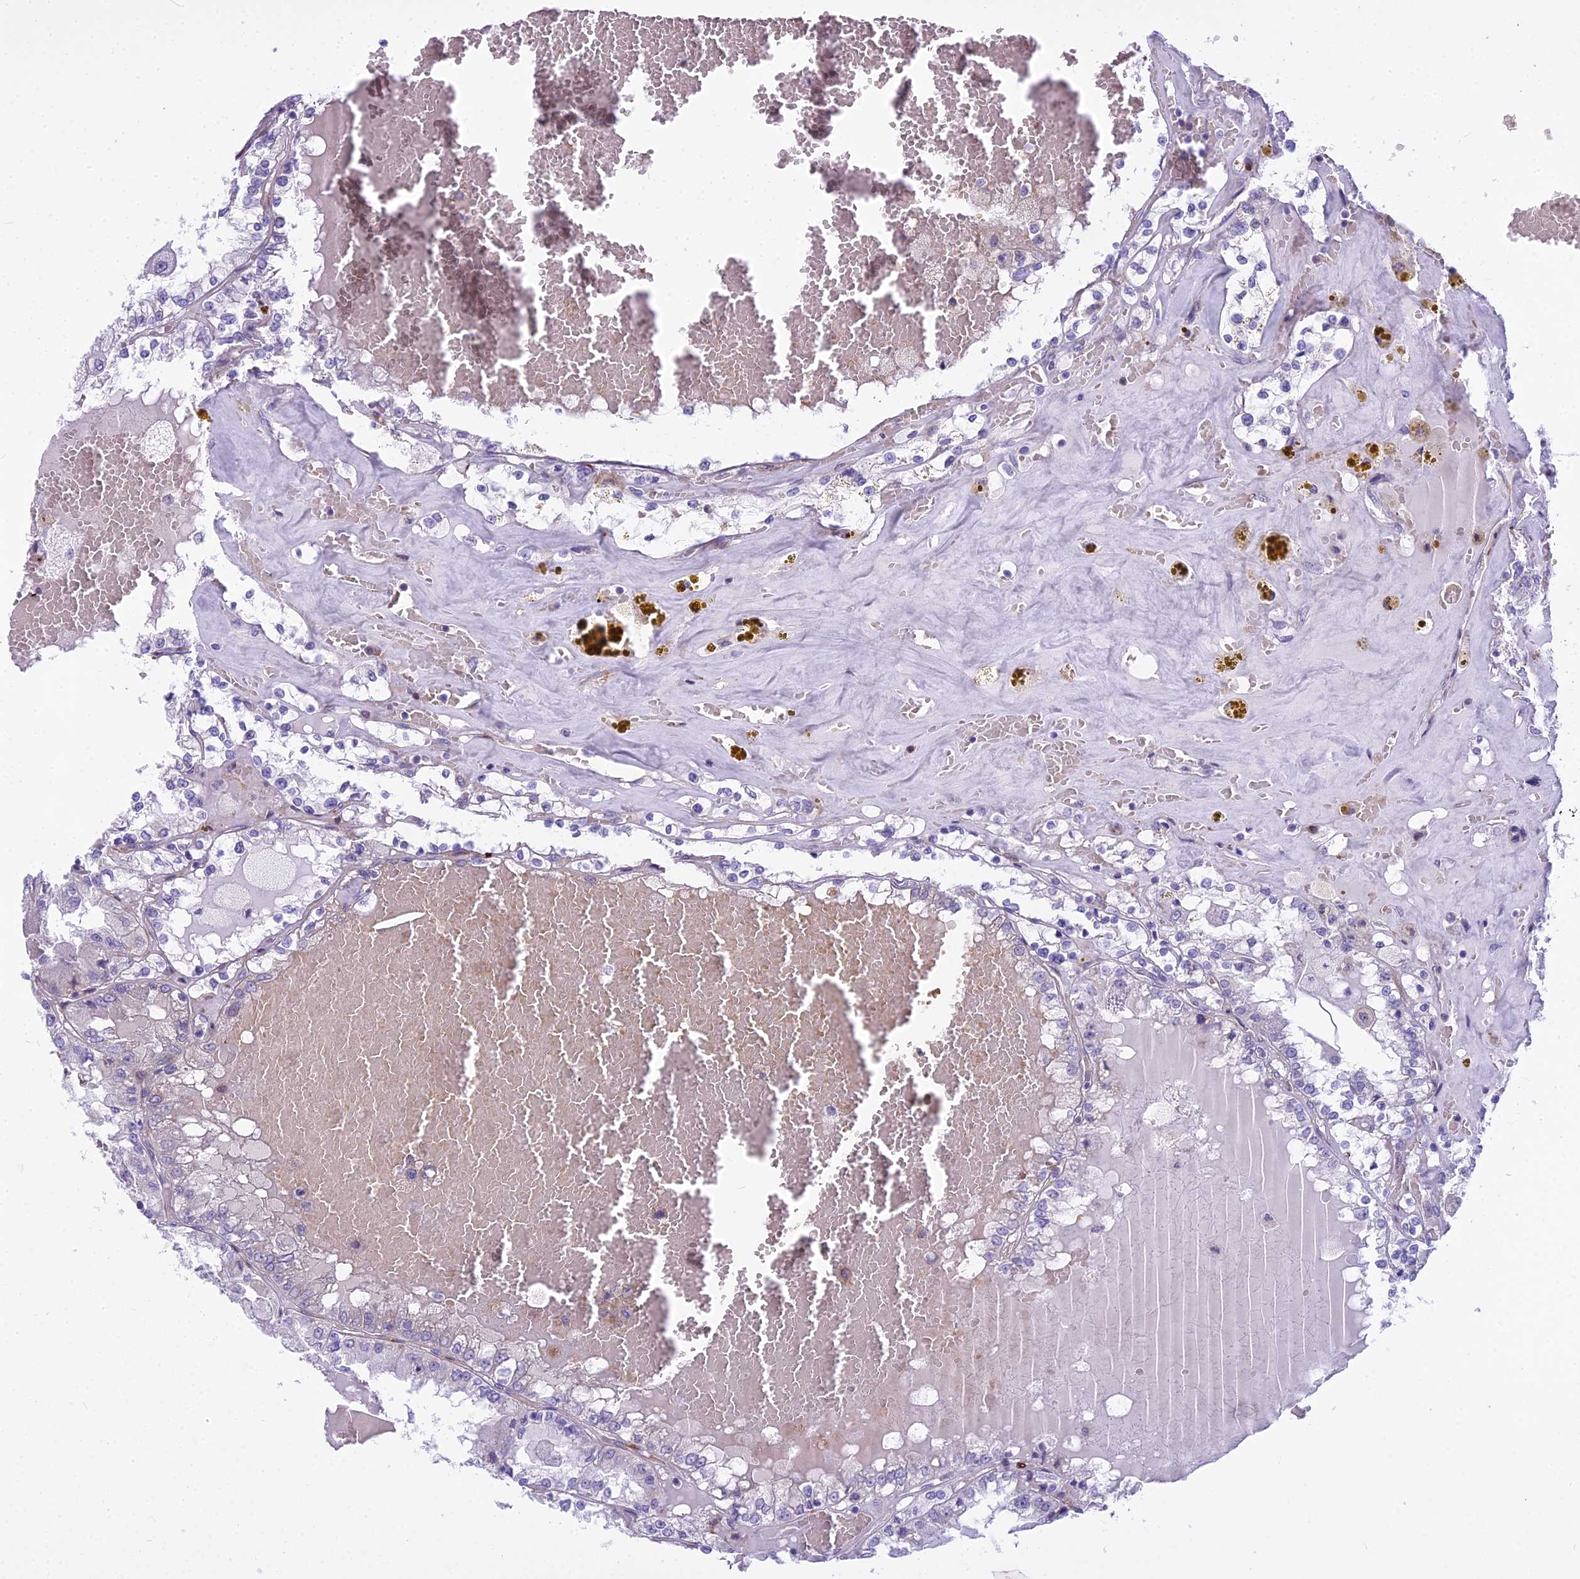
{"staining": {"intensity": "negative", "quantity": "none", "location": "none"}, "tissue": "renal cancer", "cell_type": "Tumor cells", "image_type": "cancer", "snomed": [{"axis": "morphology", "description": "Adenocarcinoma, NOS"}, {"axis": "topography", "description": "Kidney"}], "caption": "This is a micrograph of immunohistochemistry staining of renal cancer, which shows no positivity in tumor cells. (Stains: DAB immunohistochemistry with hematoxylin counter stain, Microscopy: brightfield microscopy at high magnification).", "gene": "PCDHB14", "patient": {"sex": "female", "age": 56}}